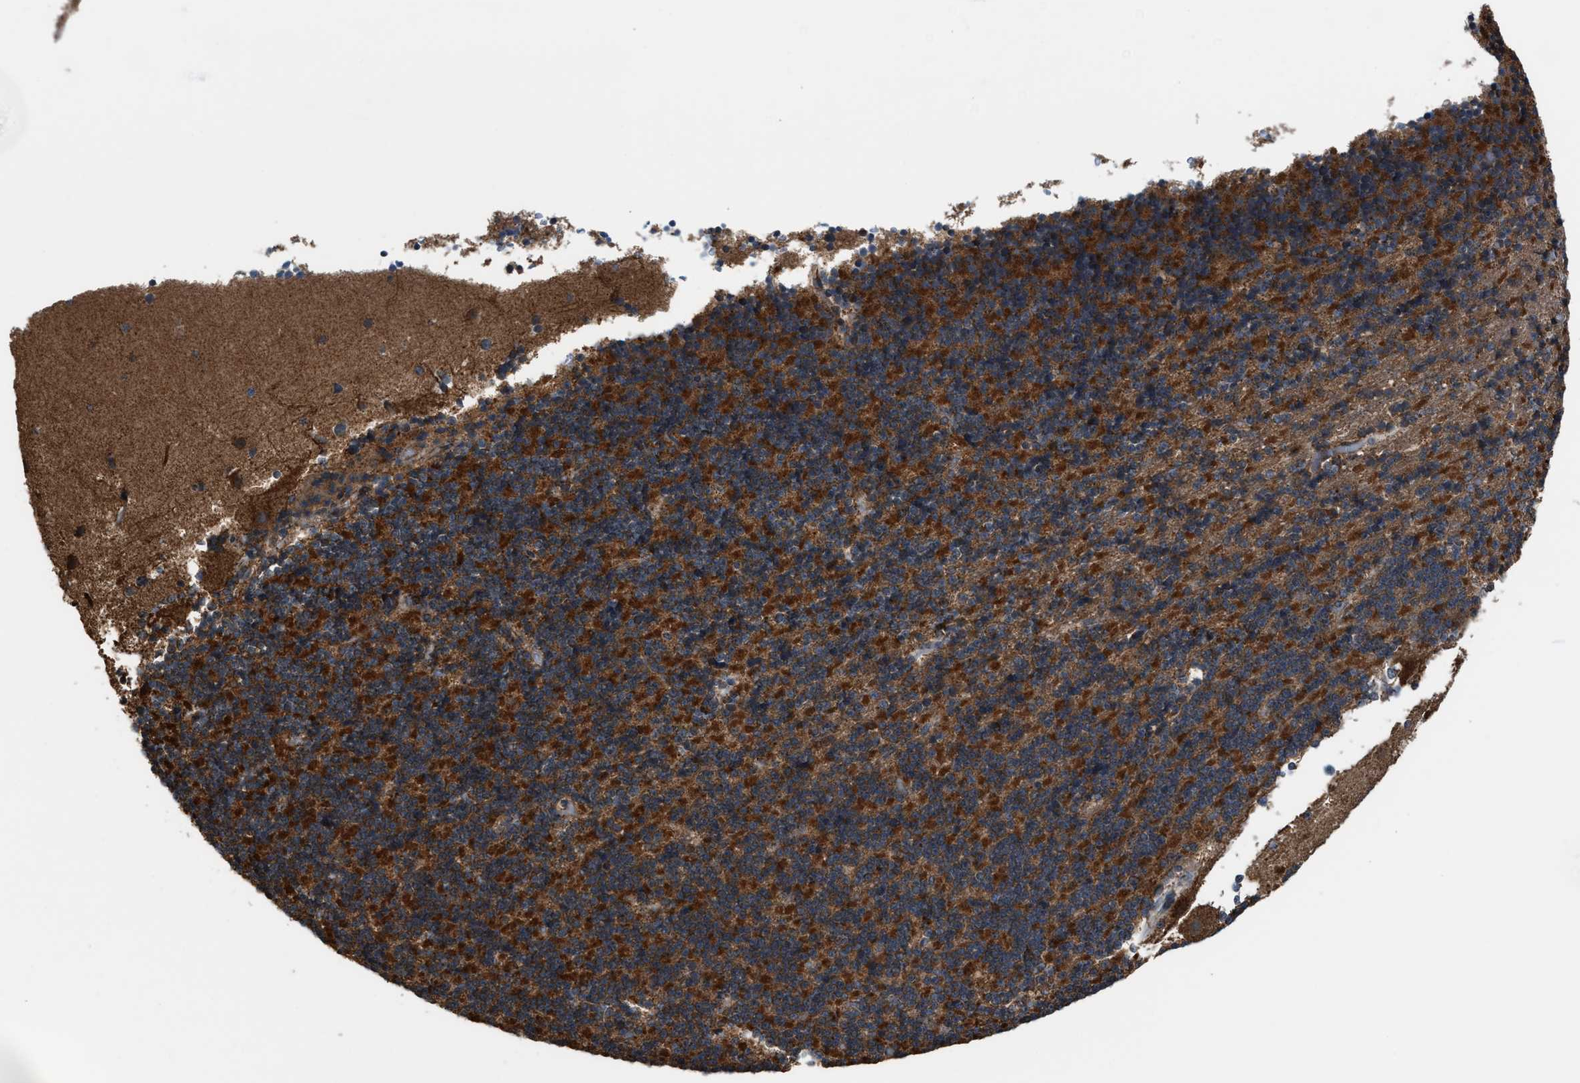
{"staining": {"intensity": "strong", "quantity": ">75%", "location": "cytoplasmic/membranous"}, "tissue": "cerebellum", "cell_type": "Cells in granular layer", "image_type": "normal", "snomed": [{"axis": "morphology", "description": "Normal tissue, NOS"}, {"axis": "topography", "description": "Cerebellum"}], "caption": "Immunohistochemical staining of unremarkable human cerebellum exhibits >75% levels of strong cytoplasmic/membranous protein staining in about >75% of cells in granular layer. Nuclei are stained in blue.", "gene": "SGSM2", "patient": {"sex": "female", "age": 19}}